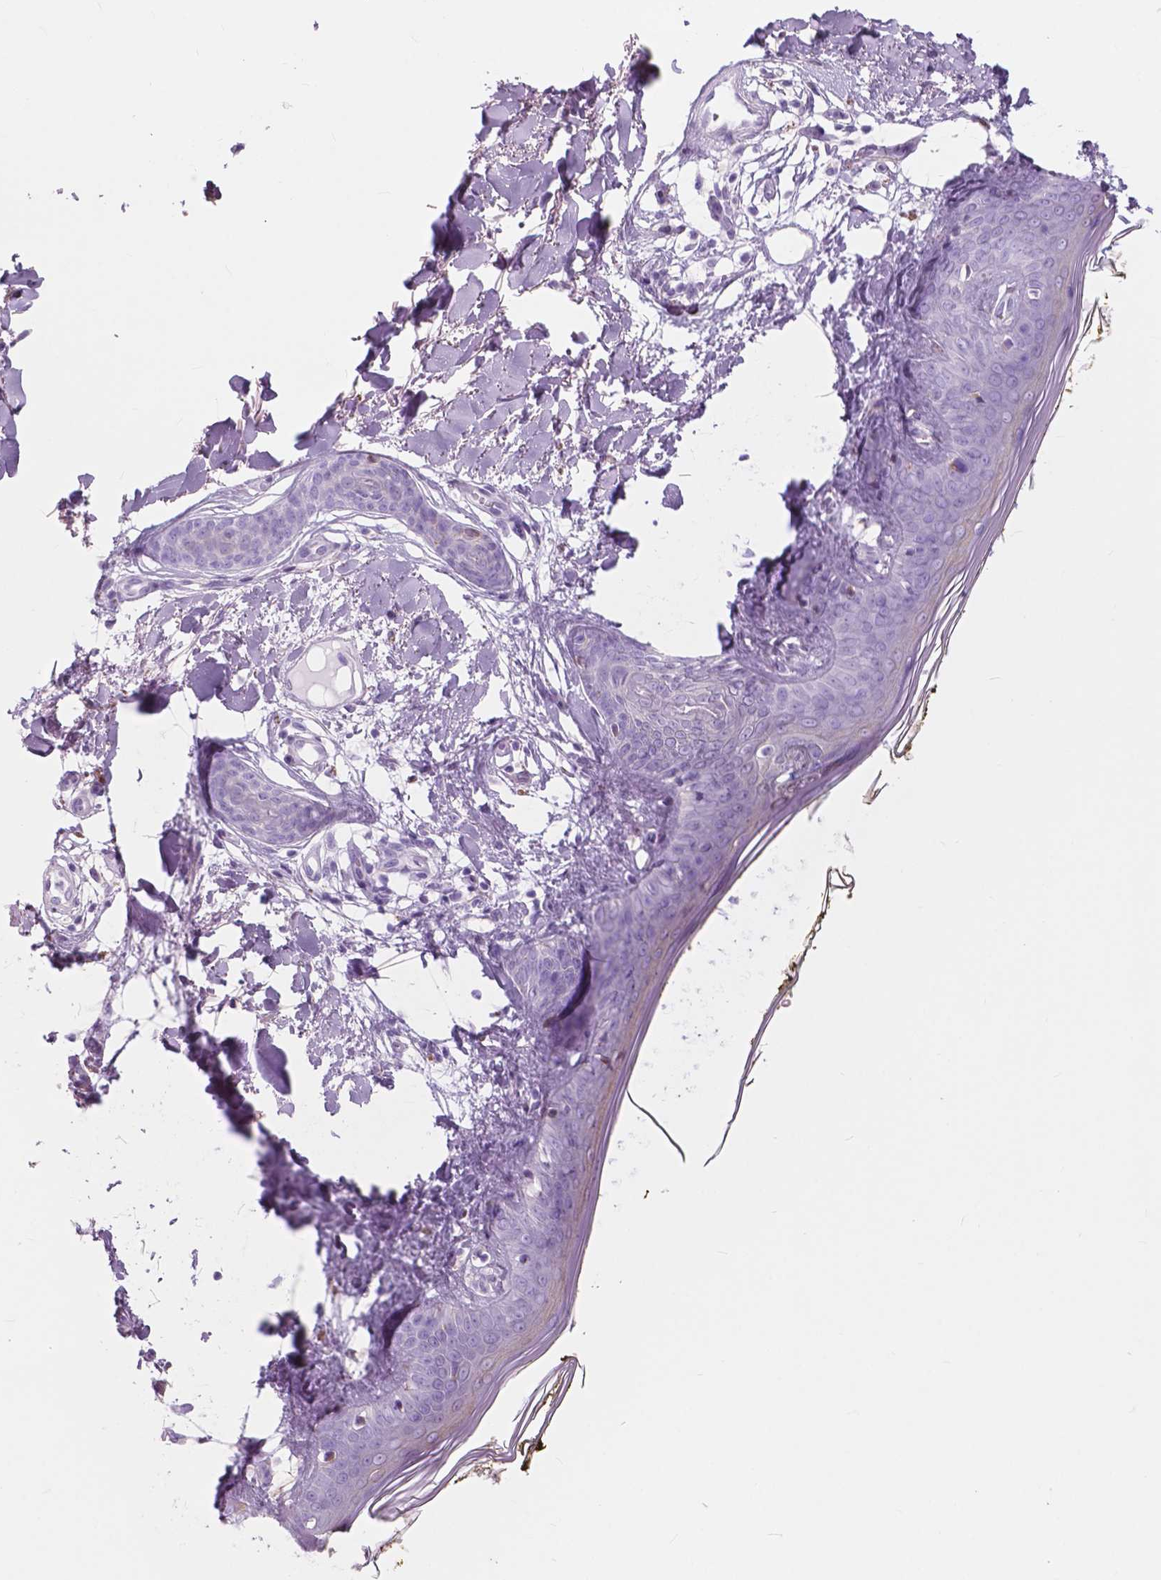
{"staining": {"intensity": "negative", "quantity": "none", "location": "none"}, "tissue": "skin", "cell_type": "Fibroblasts", "image_type": "normal", "snomed": [{"axis": "morphology", "description": "Normal tissue, NOS"}, {"axis": "topography", "description": "Skin"}], "caption": "IHC of normal skin shows no positivity in fibroblasts.", "gene": "FXYD2", "patient": {"sex": "female", "age": 34}}